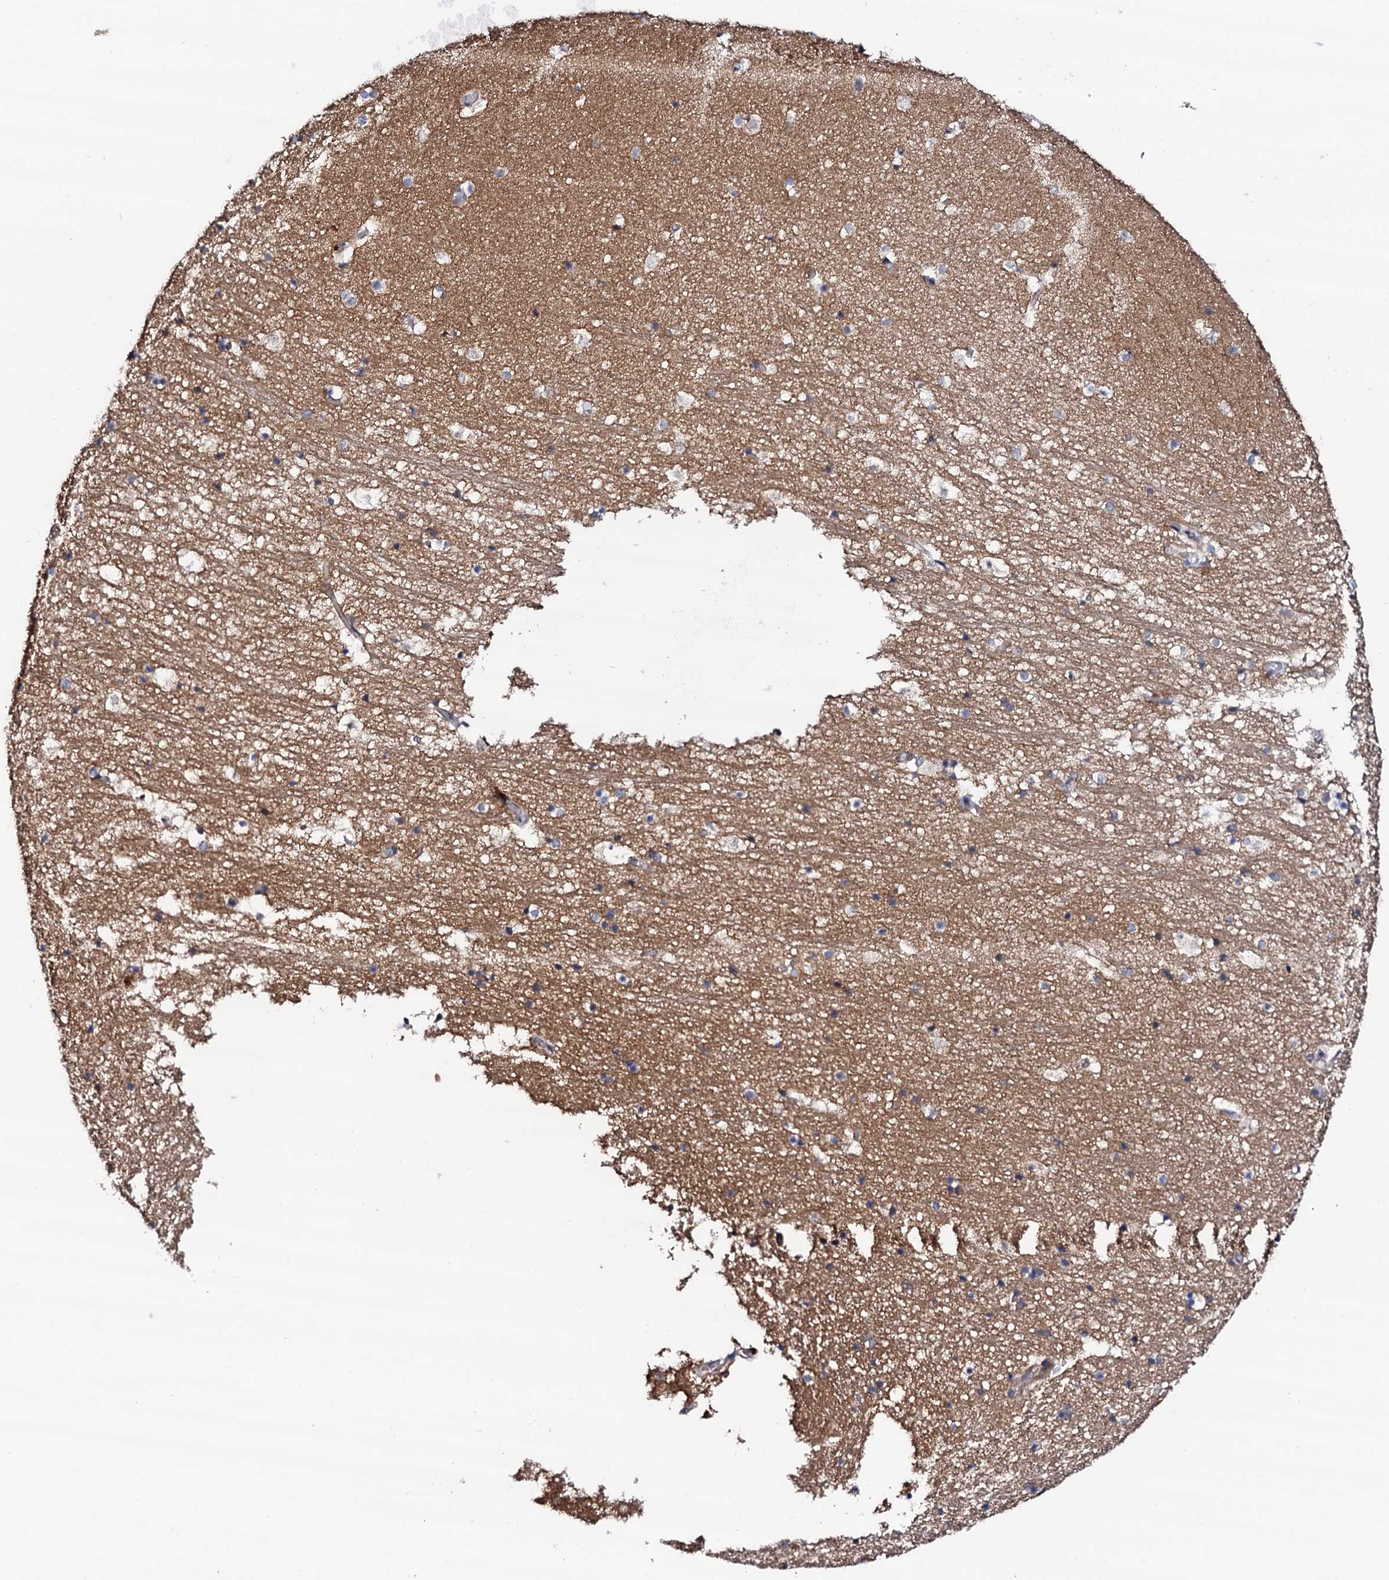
{"staining": {"intensity": "negative", "quantity": "none", "location": "none"}, "tissue": "hippocampus", "cell_type": "Glial cells", "image_type": "normal", "snomed": [{"axis": "morphology", "description": "Normal tissue, NOS"}, {"axis": "topography", "description": "Hippocampus"}], "caption": "An IHC micrograph of unremarkable hippocampus is shown. There is no staining in glial cells of hippocampus.", "gene": "CIAO2A", "patient": {"sex": "female", "age": 52}}